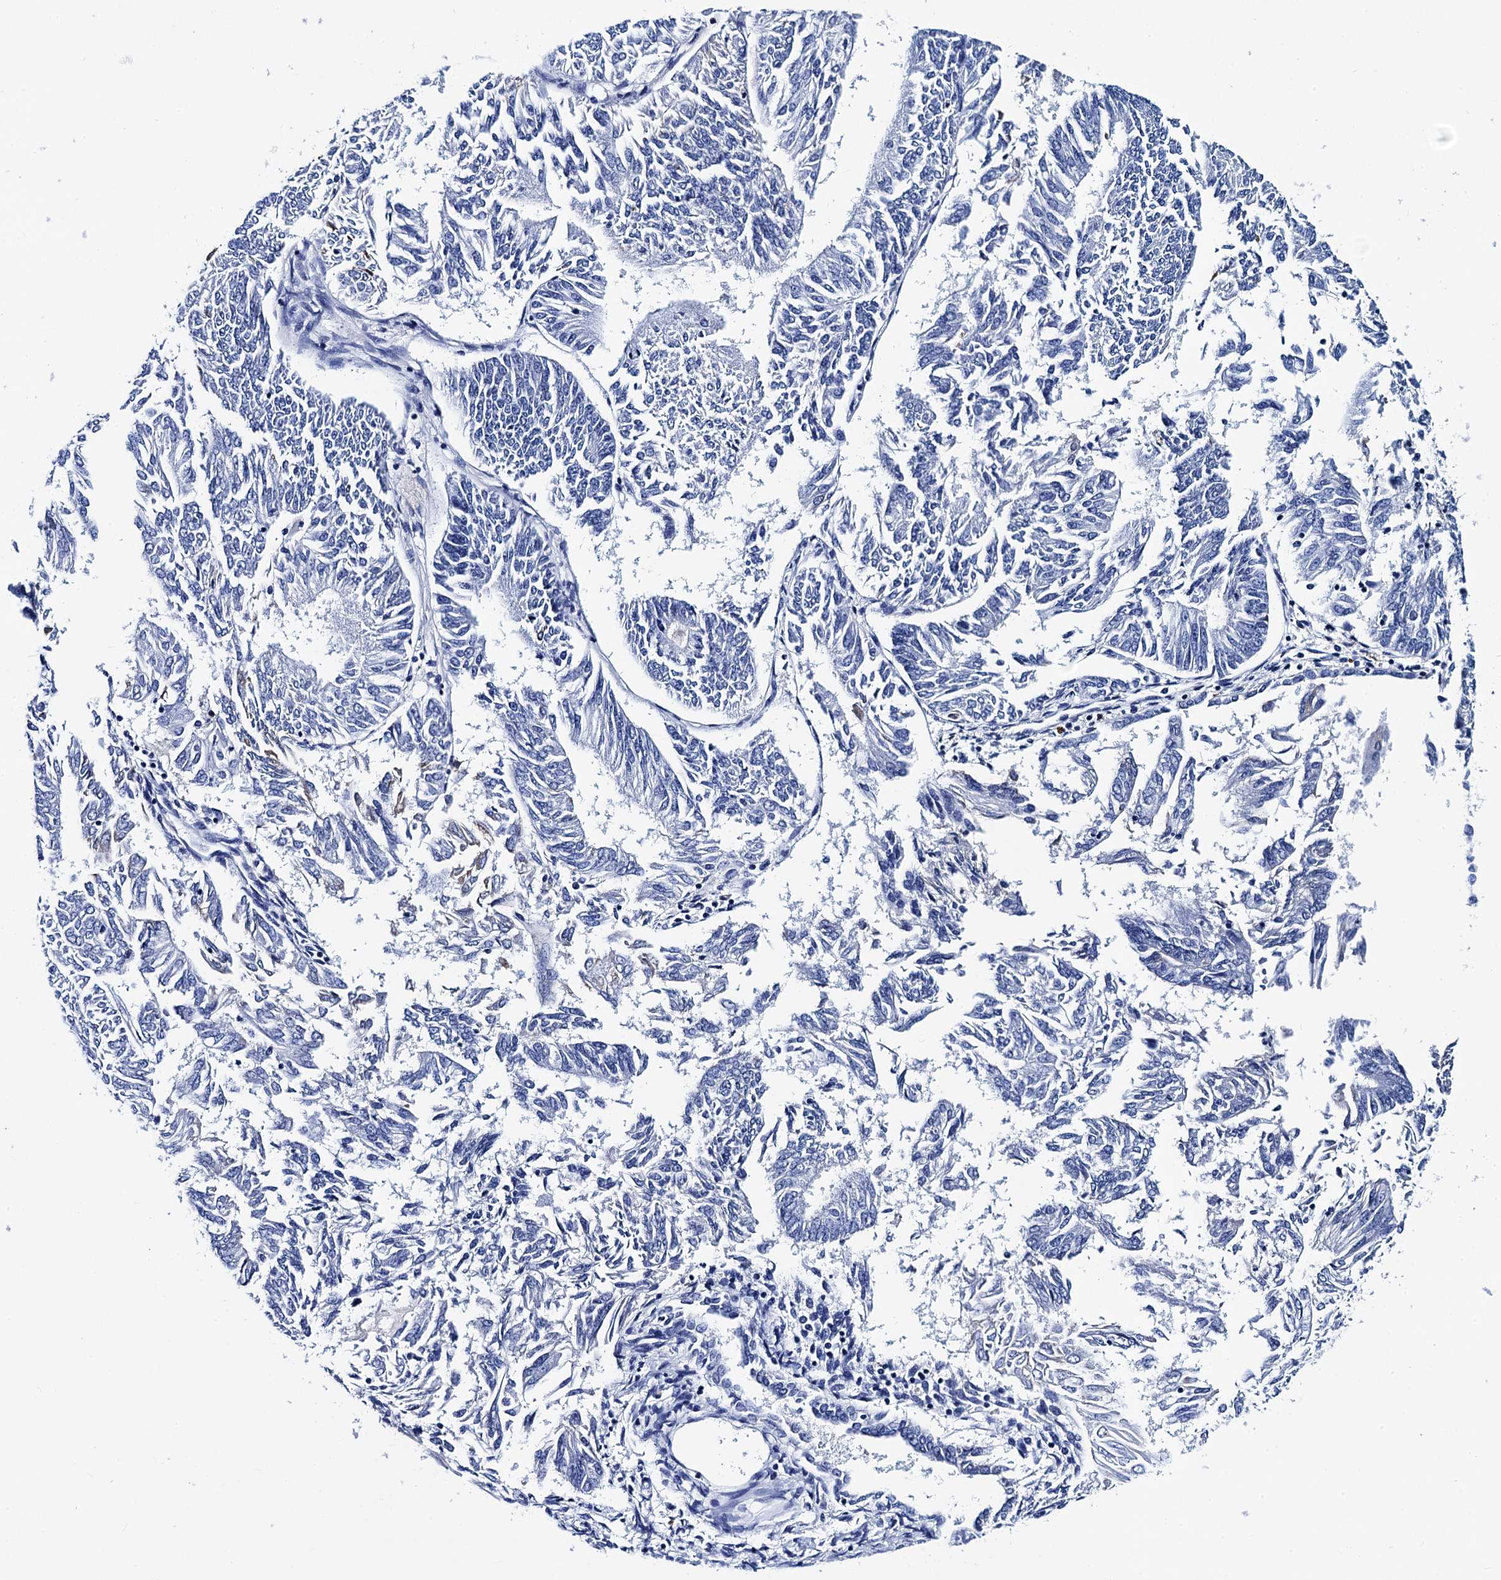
{"staining": {"intensity": "negative", "quantity": "none", "location": "none"}, "tissue": "endometrial cancer", "cell_type": "Tumor cells", "image_type": "cancer", "snomed": [{"axis": "morphology", "description": "Adenocarcinoma, NOS"}, {"axis": "topography", "description": "Endometrium"}], "caption": "An IHC histopathology image of adenocarcinoma (endometrial) is shown. There is no staining in tumor cells of adenocarcinoma (endometrial). Brightfield microscopy of IHC stained with DAB (brown) and hematoxylin (blue), captured at high magnification.", "gene": "MYBPC3", "patient": {"sex": "female", "age": 58}}